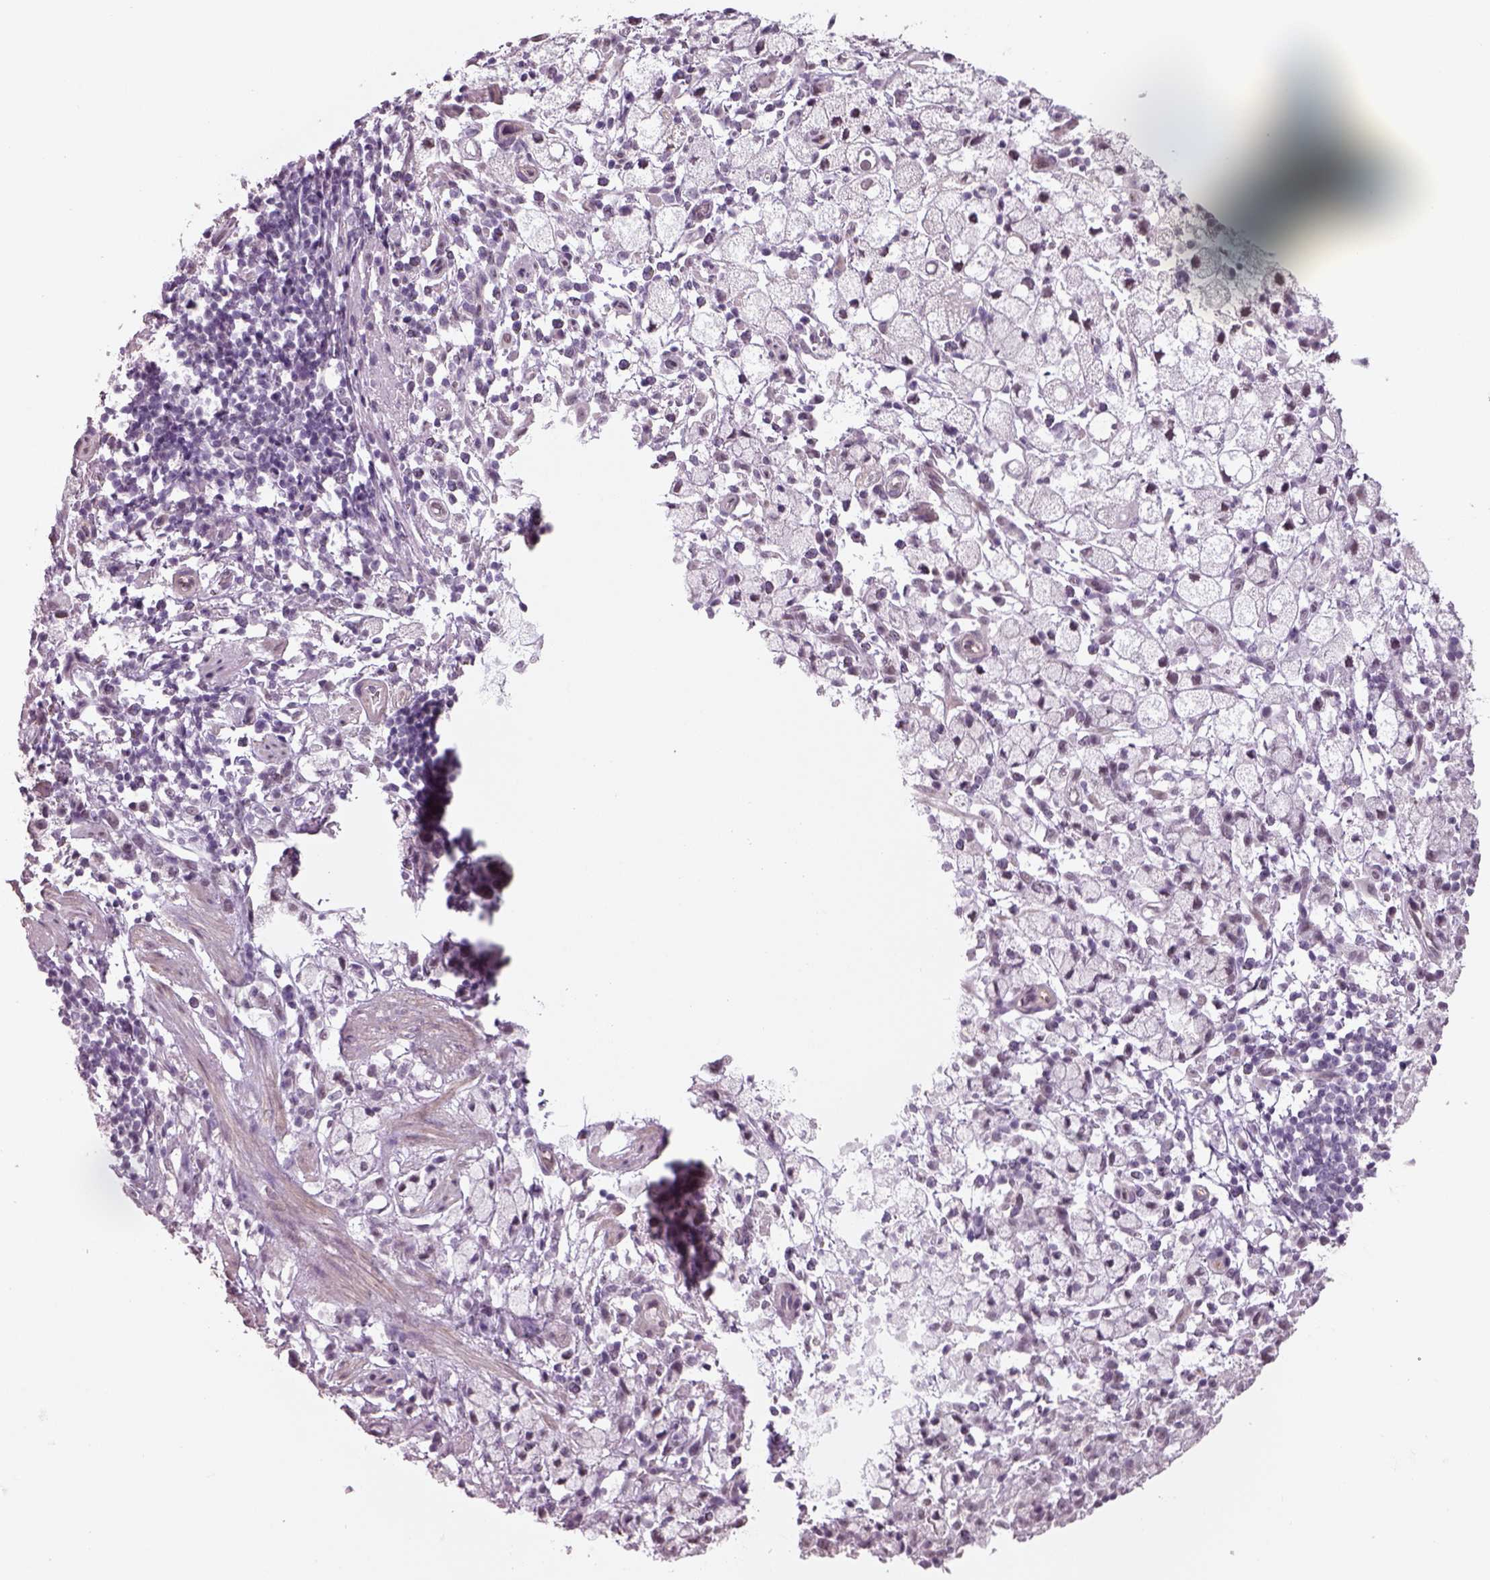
{"staining": {"intensity": "negative", "quantity": "none", "location": "none"}, "tissue": "stomach cancer", "cell_type": "Tumor cells", "image_type": "cancer", "snomed": [{"axis": "morphology", "description": "Adenocarcinoma, NOS"}, {"axis": "topography", "description": "Stomach"}], "caption": "High magnification brightfield microscopy of stomach cancer stained with DAB (3,3'-diaminobenzidine) (brown) and counterstained with hematoxylin (blue): tumor cells show no significant staining.", "gene": "NAT8", "patient": {"sex": "male", "age": 58}}